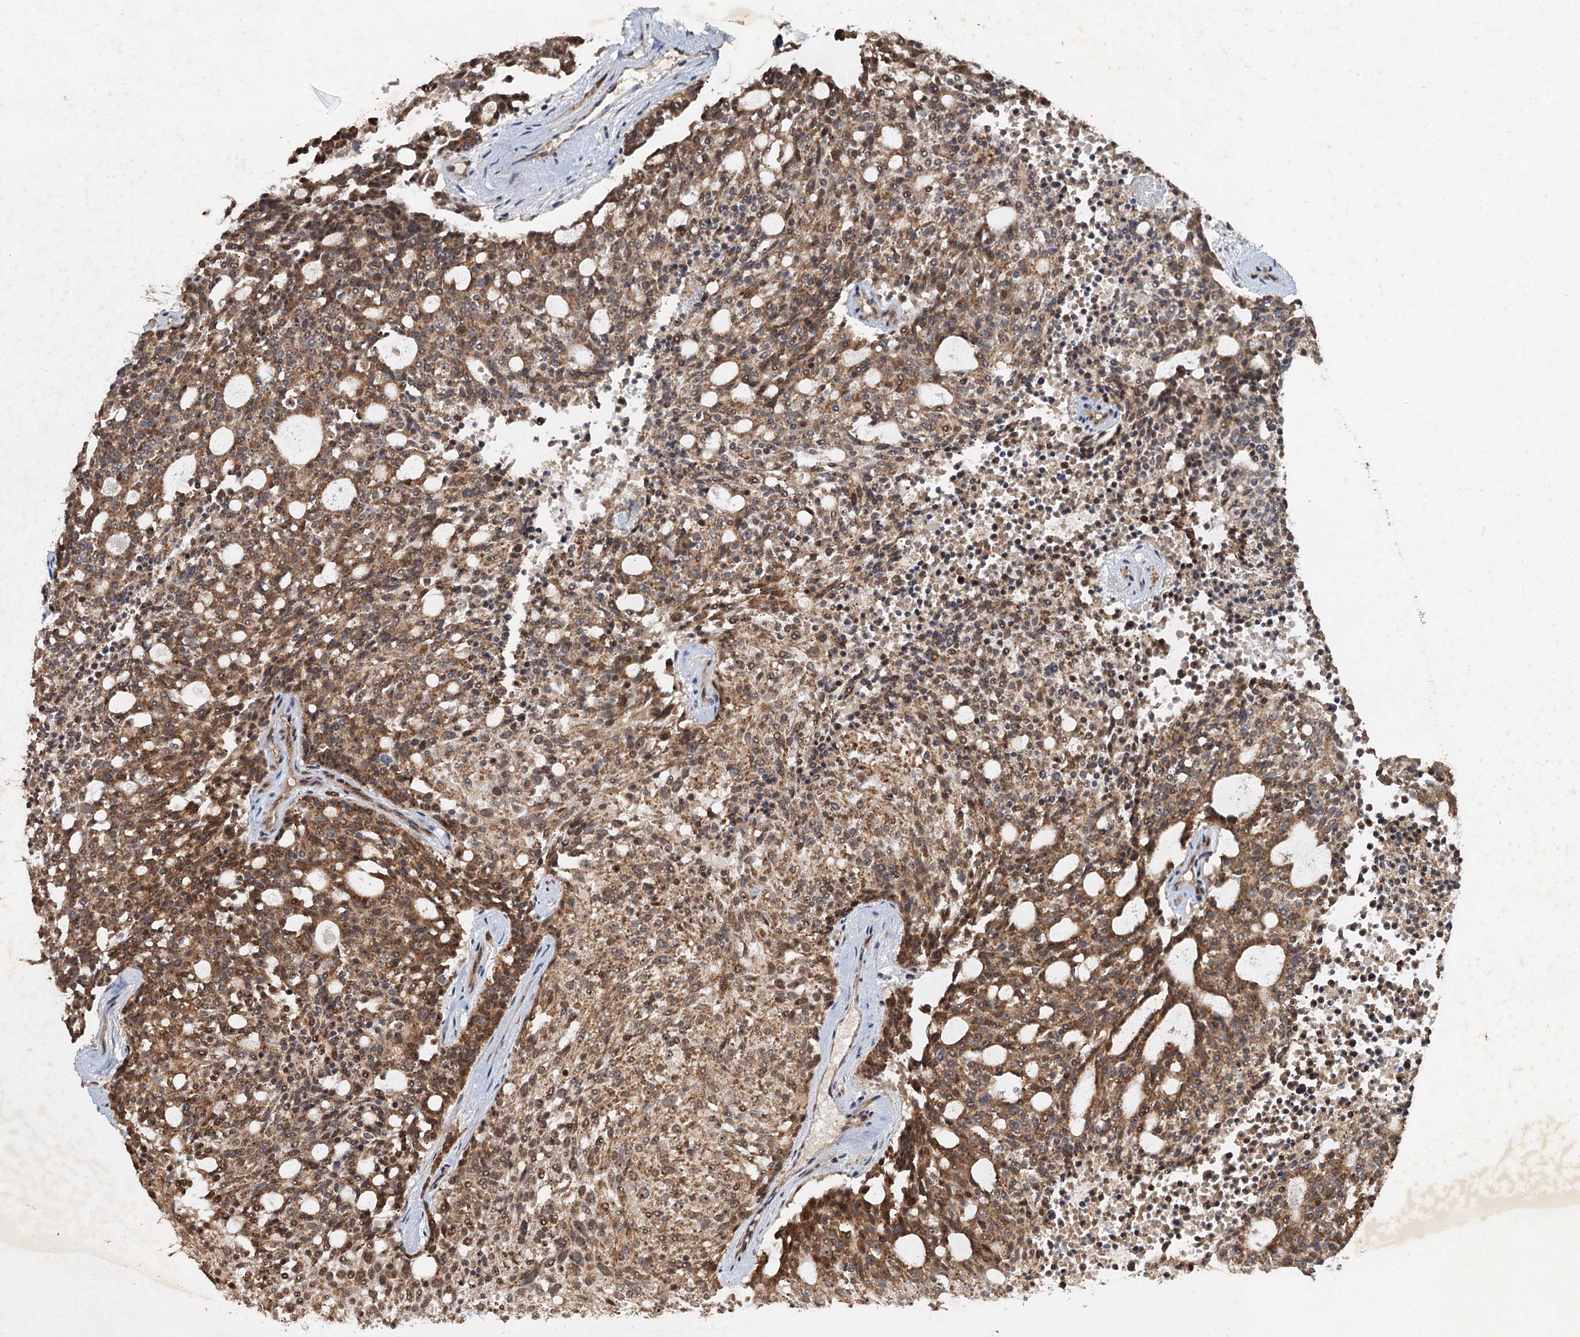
{"staining": {"intensity": "moderate", "quantity": ">75%", "location": "cytoplasmic/membranous"}, "tissue": "carcinoid", "cell_type": "Tumor cells", "image_type": "cancer", "snomed": [{"axis": "morphology", "description": "Carcinoid, malignant, NOS"}, {"axis": "topography", "description": "Pancreas"}], "caption": "Immunohistochemistry (IHC) photomicrograph of neoplastic tissue: carcinoid stained using immunohistochemistry (IHC) exhibits medium levels of moderate protein expression localized specifically in the cytoplasmic/membranous of tumor cells, appearing as a cytoplasmic/membranous brown color.", "gene": "REP15", "patient": {"sex": "female", "age": 54}}